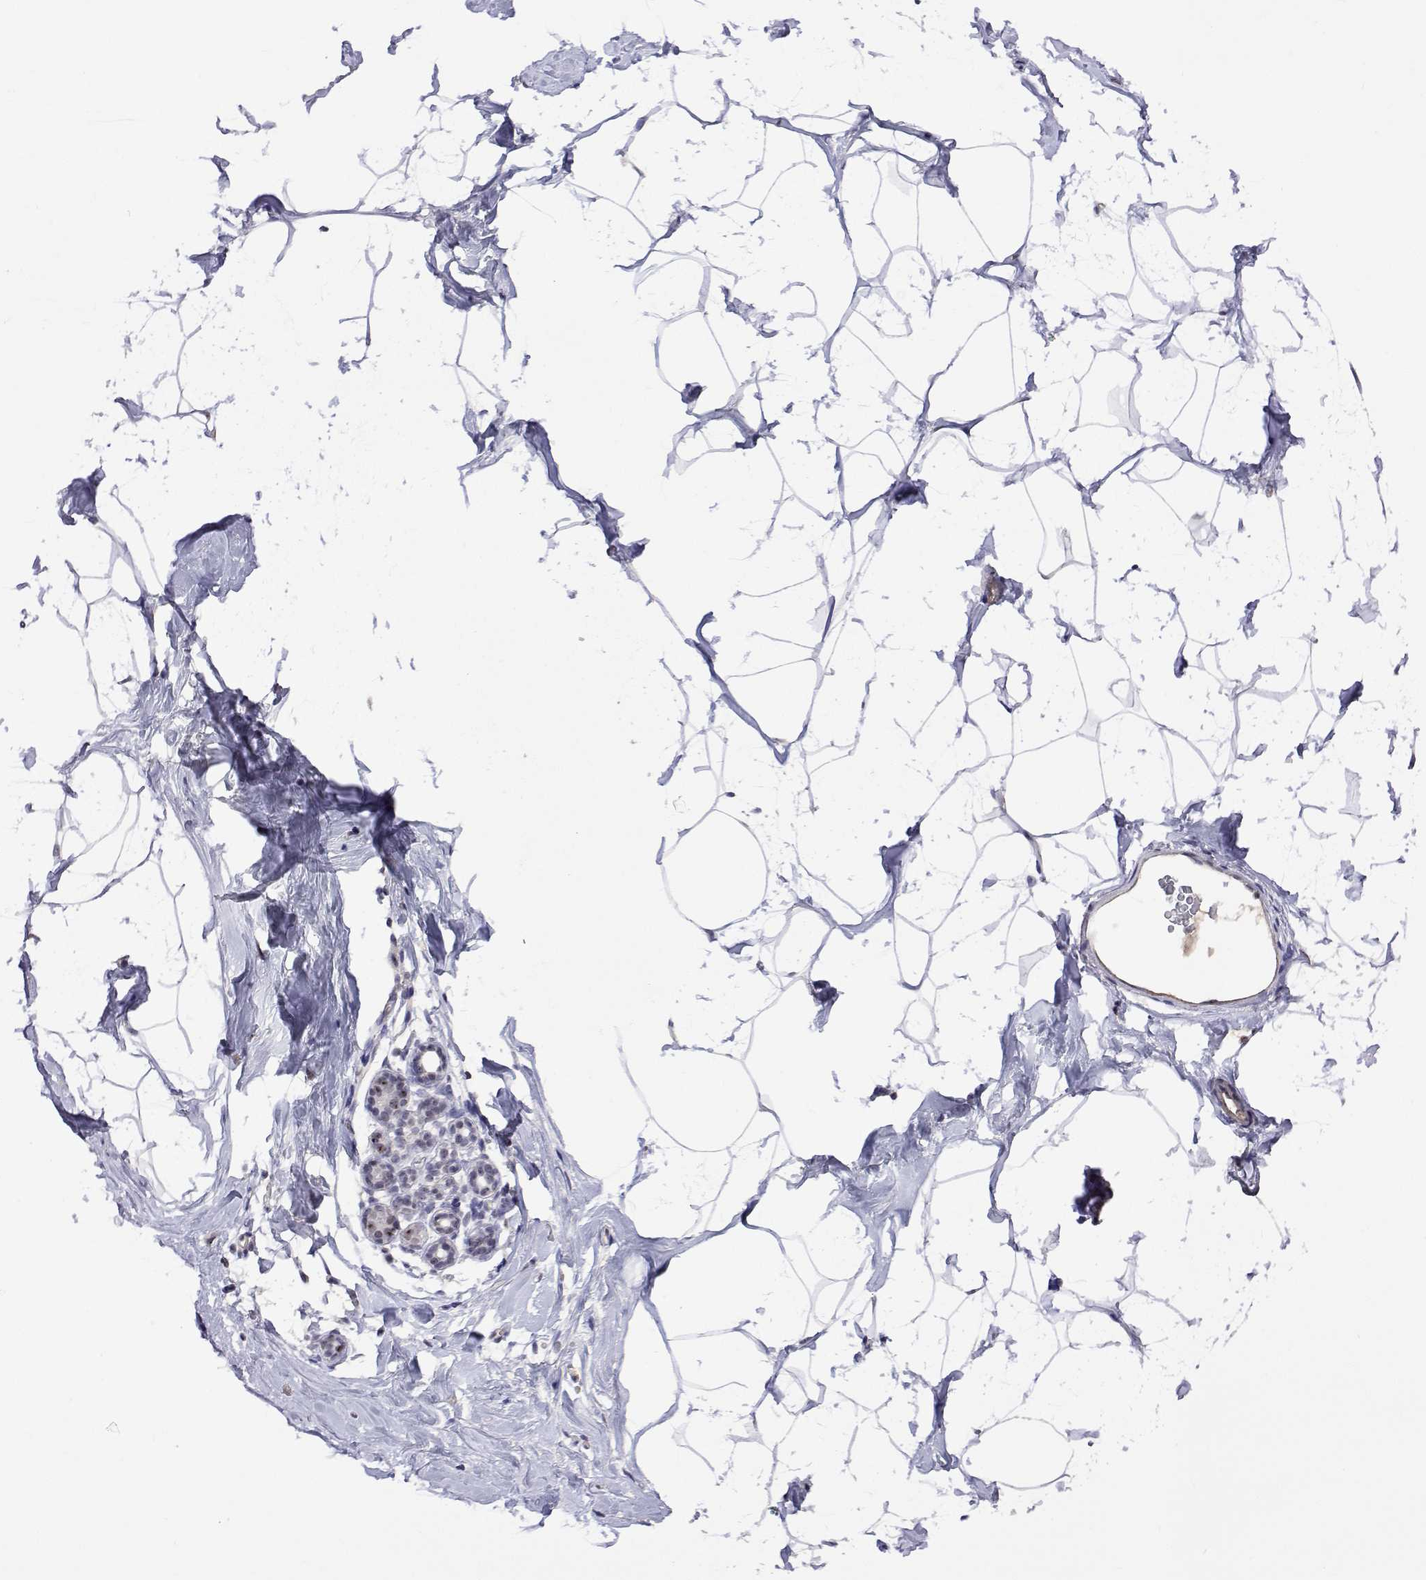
{"staining": {"intensity": "negative", "quantity": "none", "location": "none"}, "tissue": "breast", "cell_type": "Adipocytes", "image_type": "normal", "snomed": [{"axis": "morphology", "description": "Normal tissue, NOS"}, {"axis": "topography", "description": "Breast"}], "caption": "Immunohistochemical staining of normal human breast shows no significant positivity in adipocytes.", "gene": "NHP2", "patient": {"sex": "female", "age": 32}}